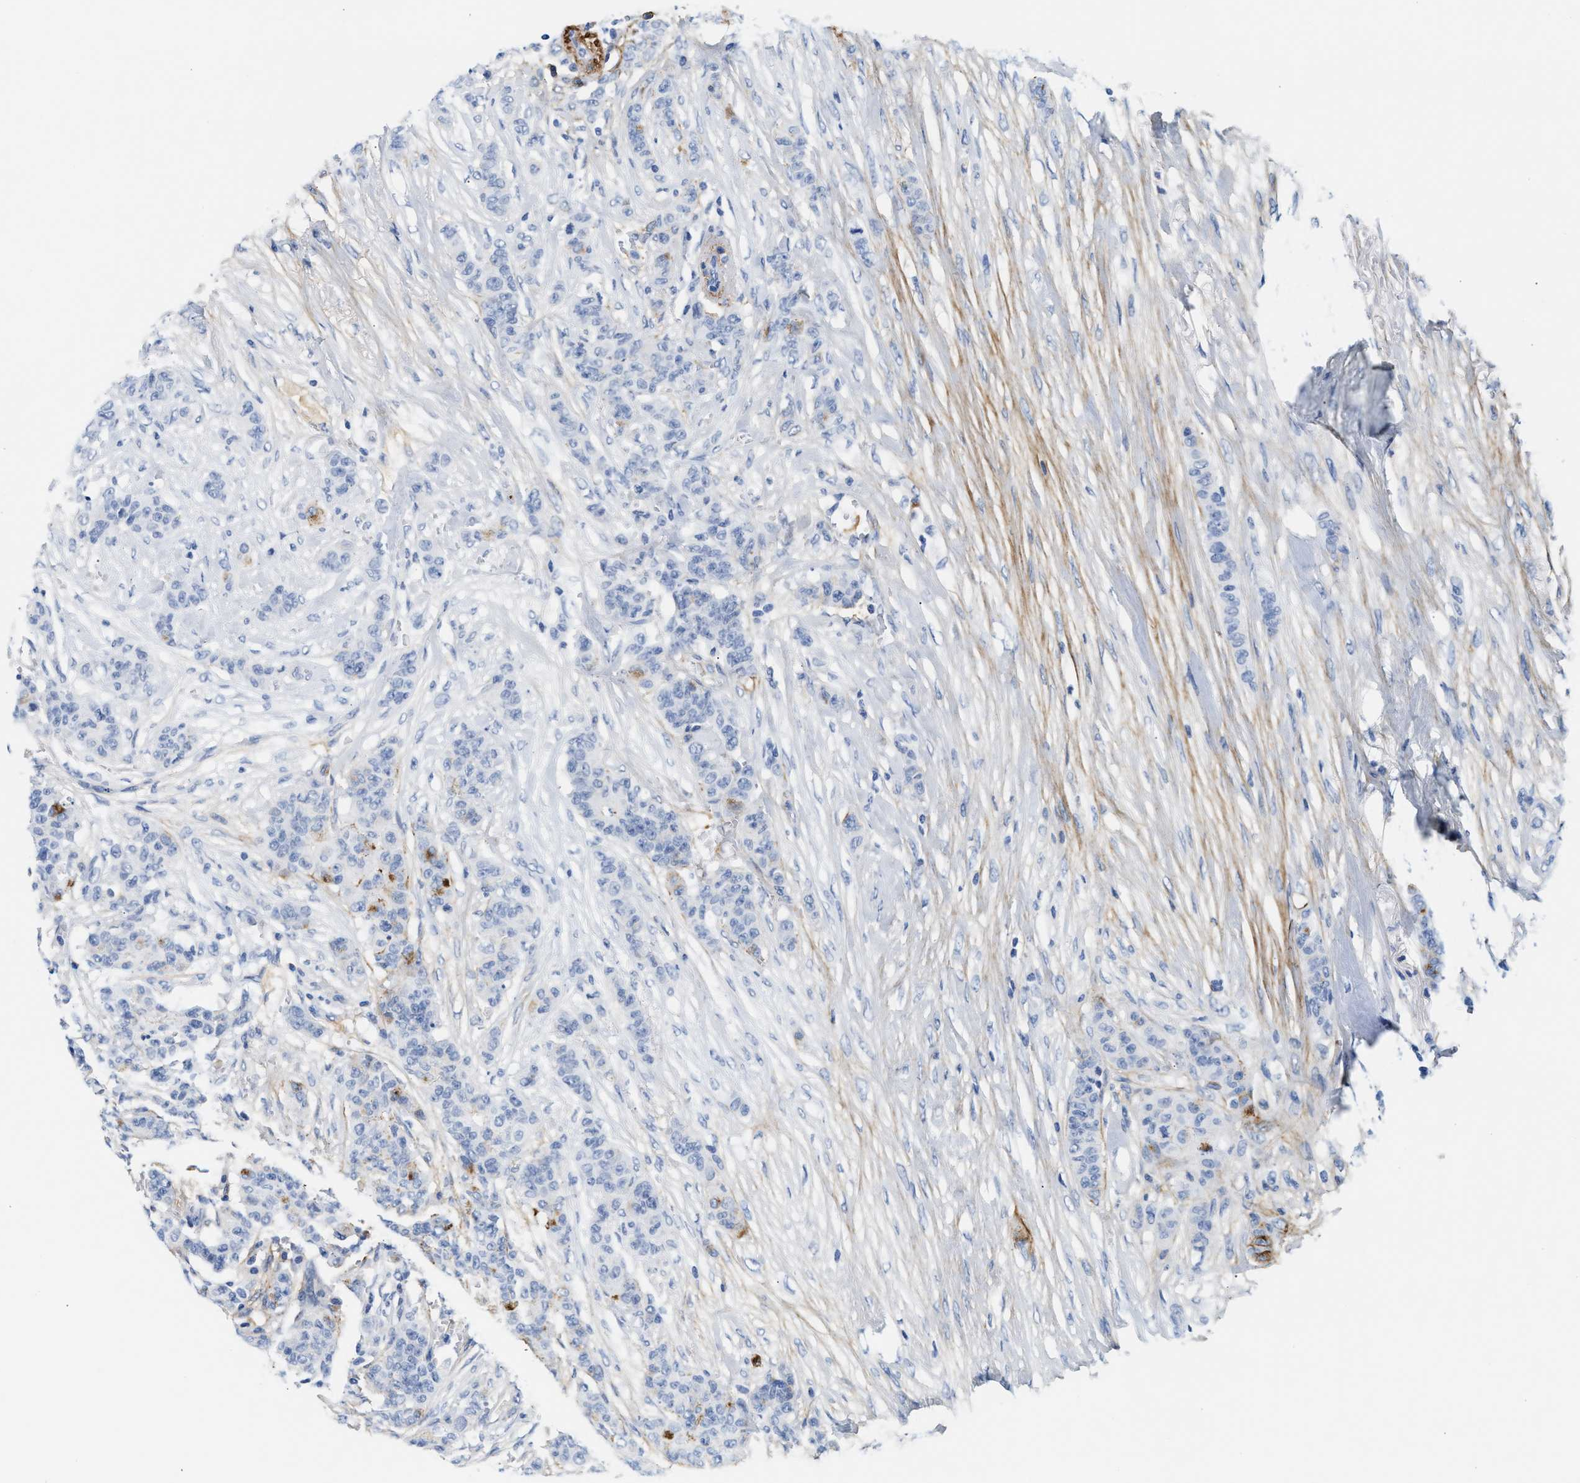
{"staining": {"intensity": "negative", "quantity": "none", "location": "none"}, "tissue": "breast cancer", "cell_type": "Tumor cells", "image_type": "cancer", "snomed": [{"axis": "morphology", "description": "Duct carcinoma"}, {"axis": "topography", "description": "Breast"}], "caption": "Immunohistochemistry (IHC) histopathology image of breast cancer stained for a protein (brown), which demonstrates no staining in tumor cells. The staining is performed using DAB (3,3'-diaminobenzidine) brown chromogen with nuclei counter-stained in using hematoxylin.", "gene": "TNR", "patient": {"sex": "female", "age": 40}}